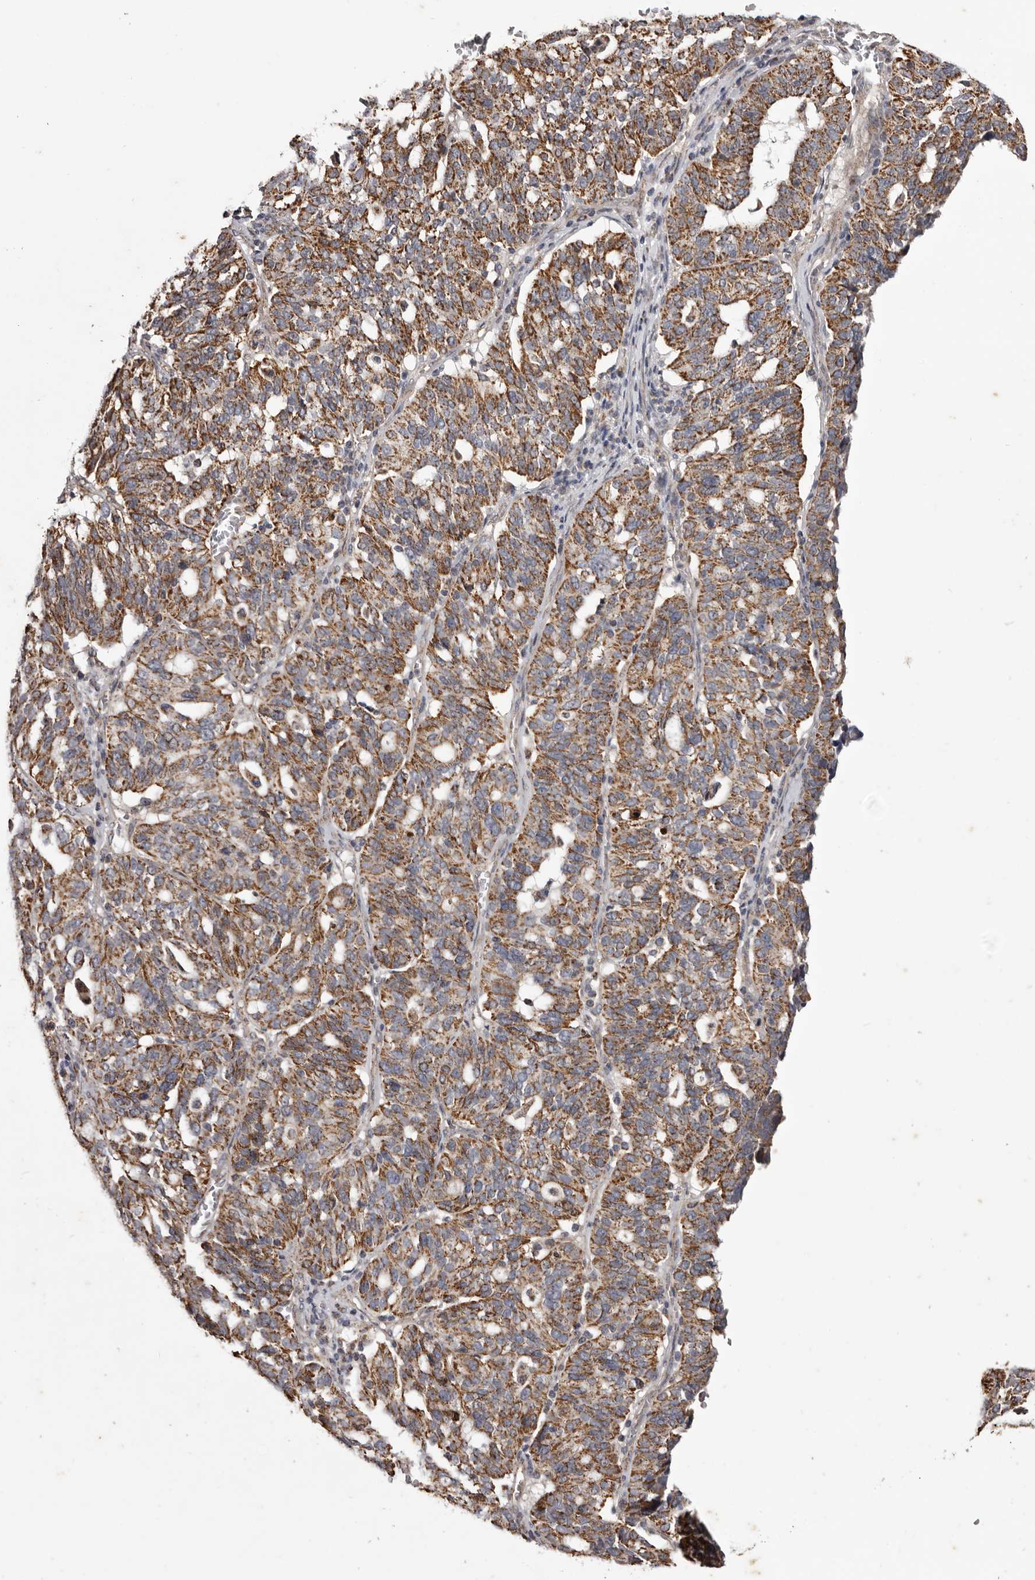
{"staining": {"intensity": "moderate", "quantity": ">75%", "location": "cytoplasmic/membranous"}, "tissue": "ovarian cancer", "cell_type": "Tumor cells", "image_type": "cancer", "snomed": [{"axis": "morphology", "description": "Cystadenocarcinoma, serous, NOS"}, {"axis": "topography", "description": "Ovary"}], "caption": "A brown stain shows moderate cytoplasmic/membranous expression of a protein in human ovarian cancer tumor cells.", "gene": "CPLANE2", "patient": {"sex": "female", "age": 59}}